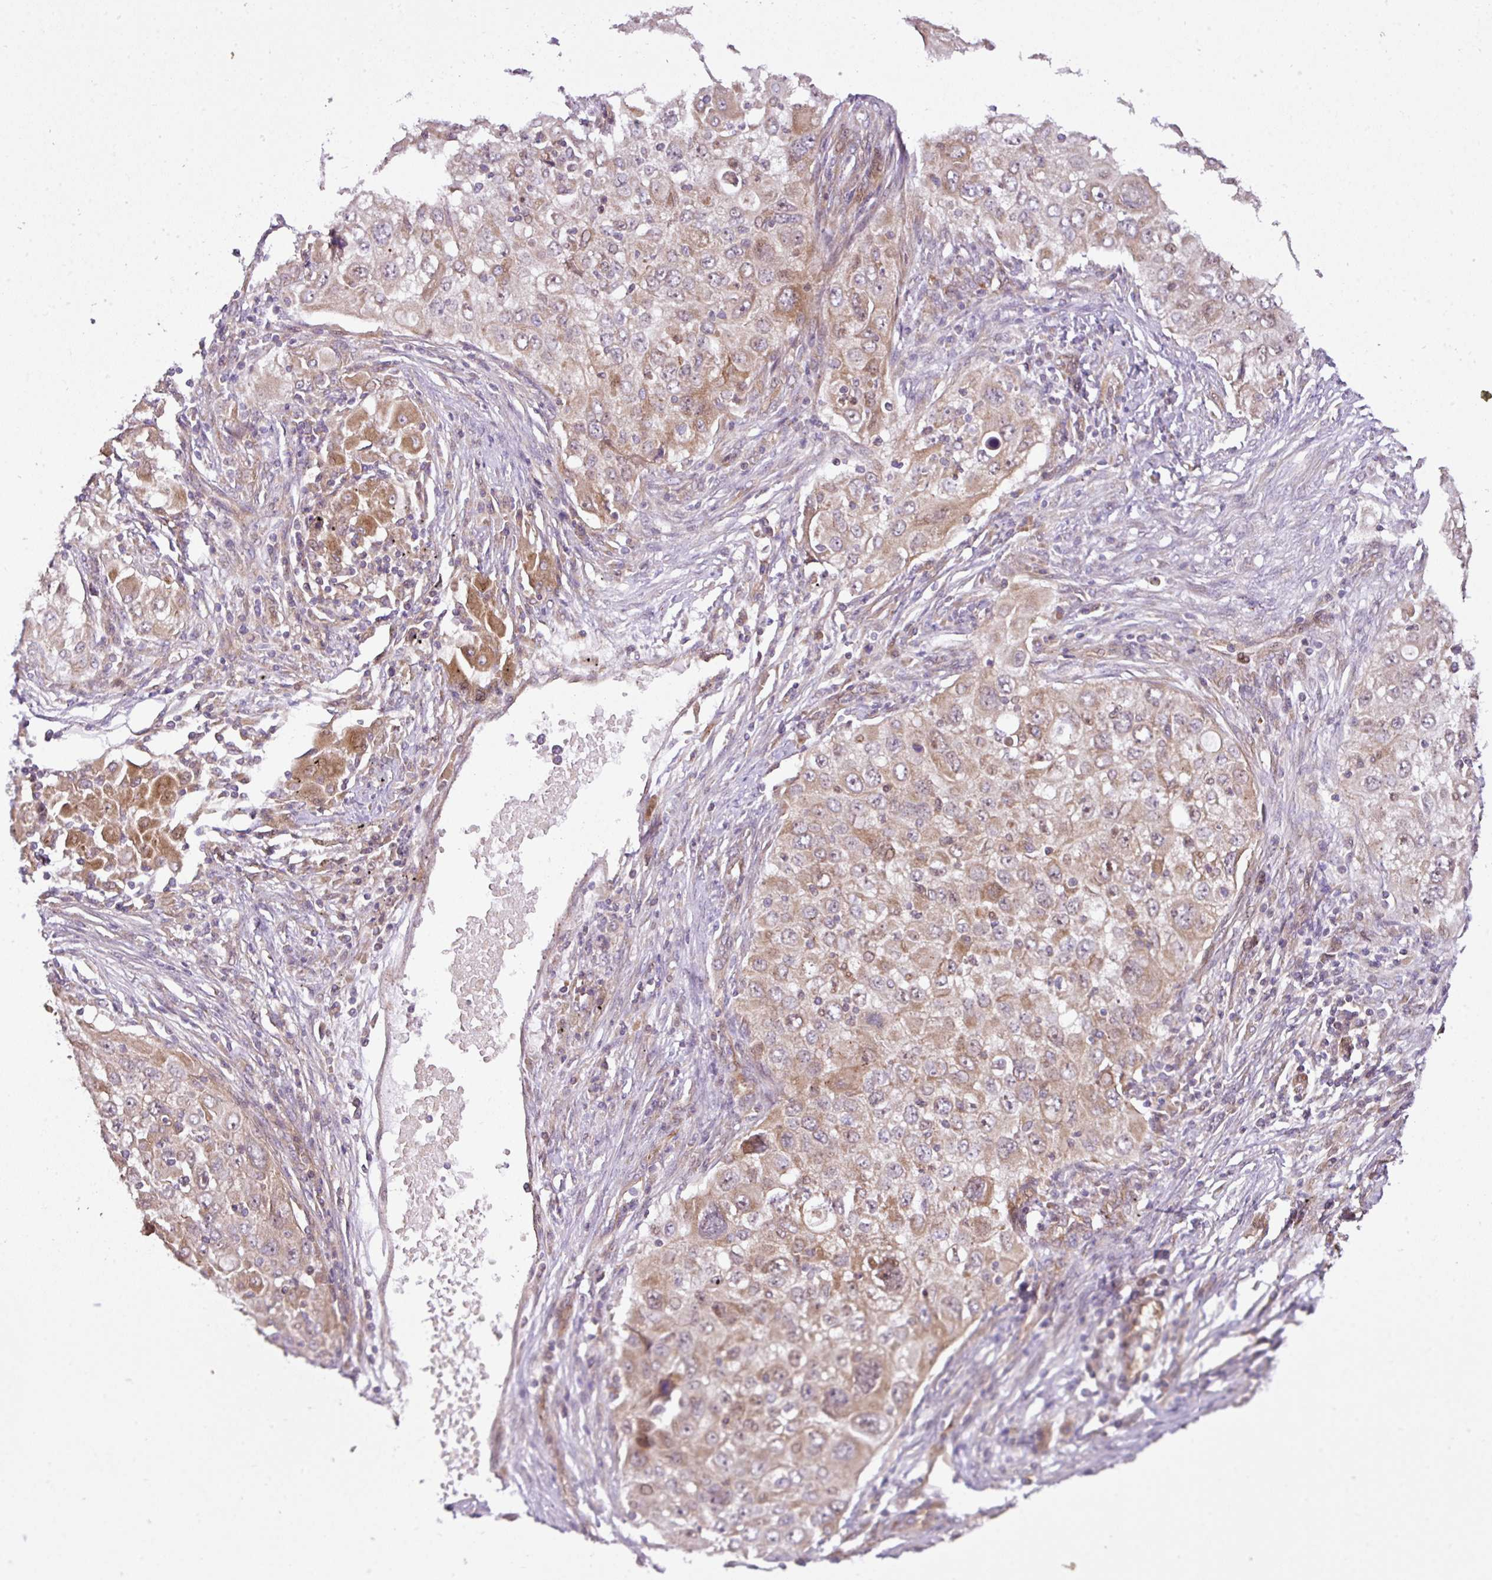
{"staining": {"intensity": "weak", "quantity": "25%-75%", "location": "cytoplasmic/membranous"}, "tissue": "lung cancer", "cell_type": "Tumor cells", "image_type": "cancer", "snomed": [{"axis": "morphology", "description": "Adenocarcinoma, NOS"}, {"axis": "morphology", "description": "Adenocarcinoma, metastatic, NOS"}, {"axis": "topography", "description": "Lymph node"}, {"axis": "topography", "description": "Lung"}], "caption": "A brown stain highlights weak cytoplasmic/membranous expression of a protein in adenocarcinoma (lung) tumor cells.", "gene": "COX18", "patient": {"sex": "female", "age": 42}}